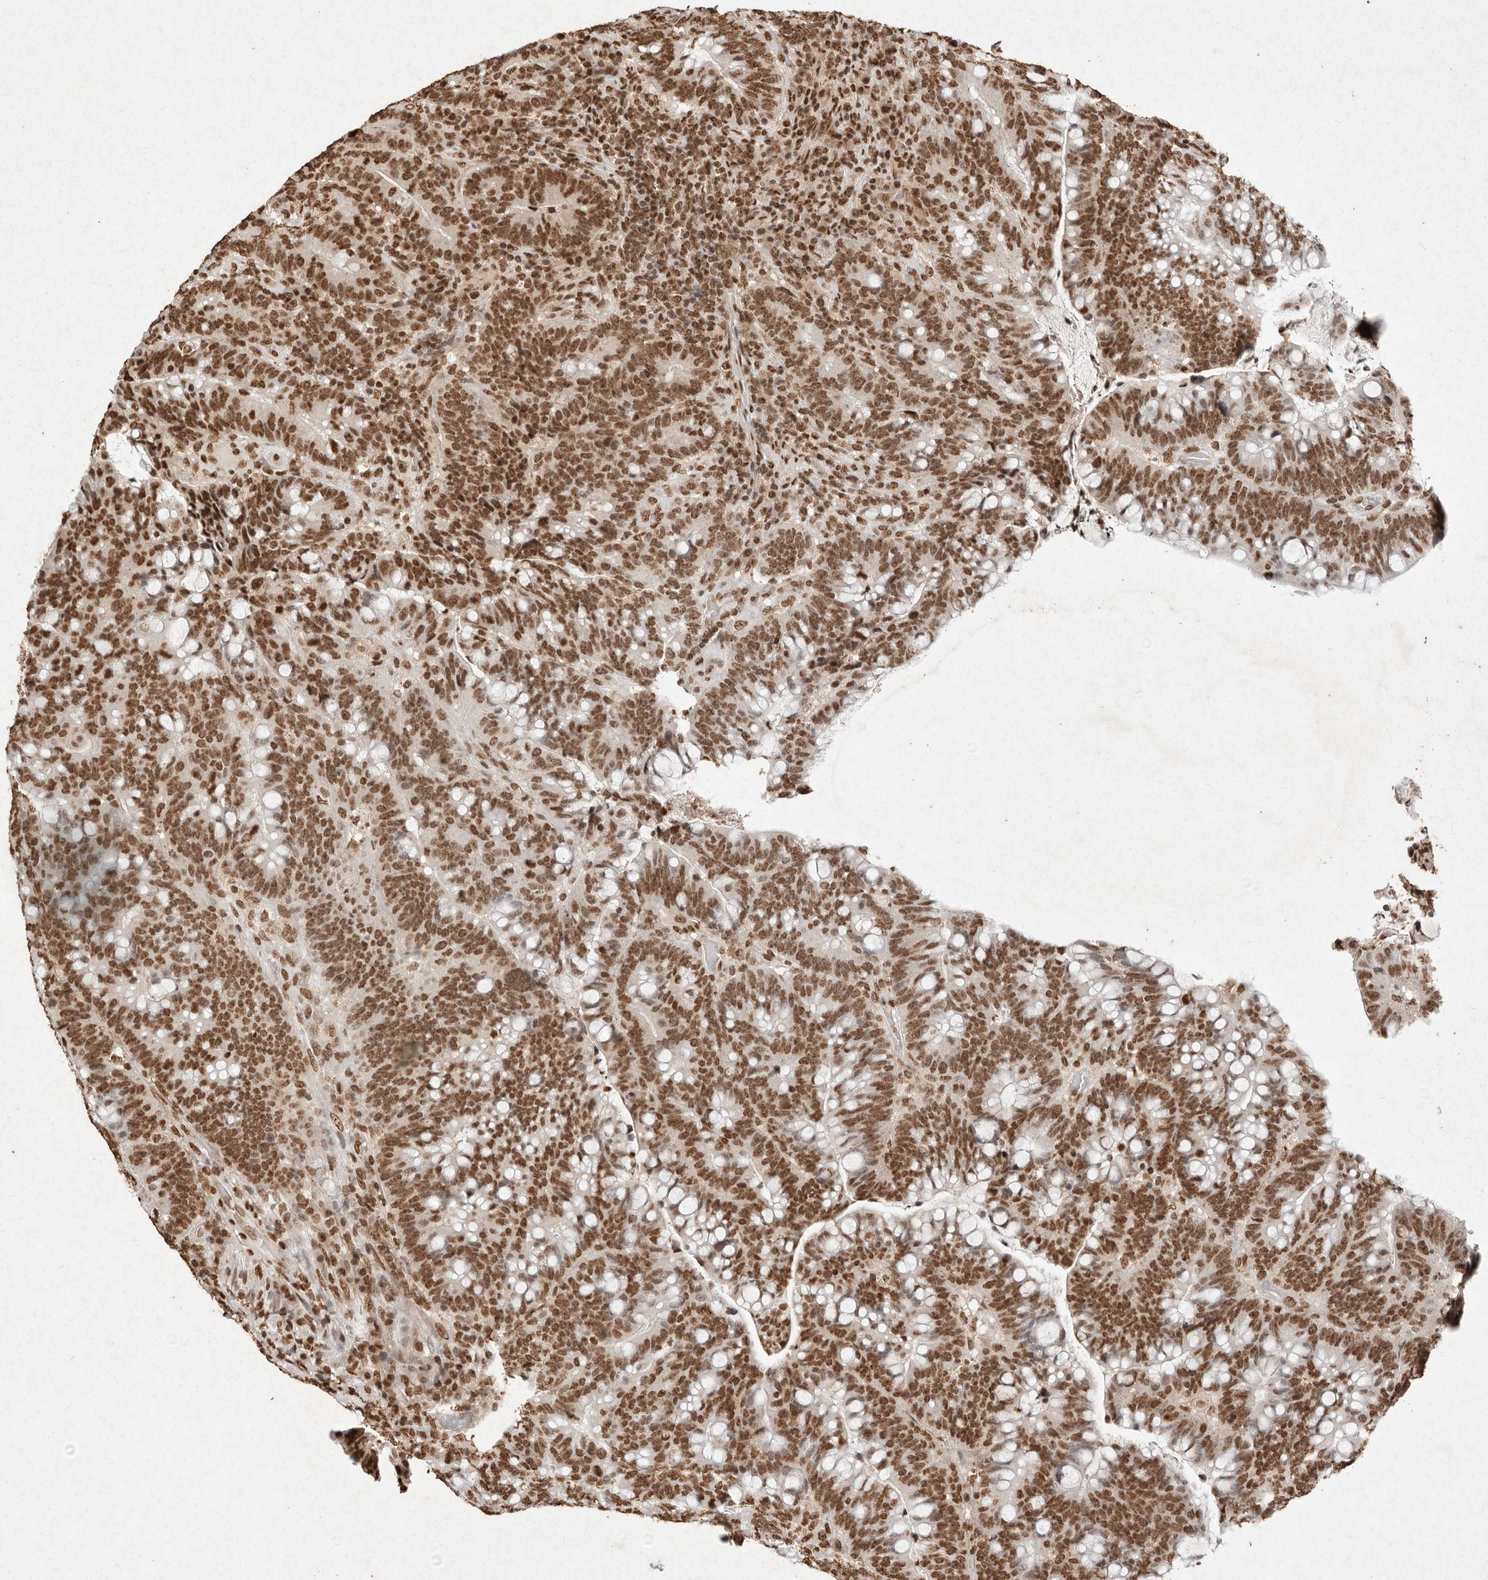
{"staining": {"intensity": "moderate", "quantity": ">75%", "location": "nuclear"}, "tissue": "colorectal cancer", "cell_type": "Tumor cells", "image_type": "cancer", "snomed": [{"axis": "morphology", "description": "Adenocarcinoma, NOS"}, {"axis": "topography", "description": "Colon"}], "caption": "Colorectal cancer (adenocarcinoma) tissue shows moderate nuclear staining in approximately >75% of tumor cells The protein is shown in brown color, while the nuclei are stained blue.", "gene": "NKX3-2", "patient": {"sex": "female", "age": 66}}